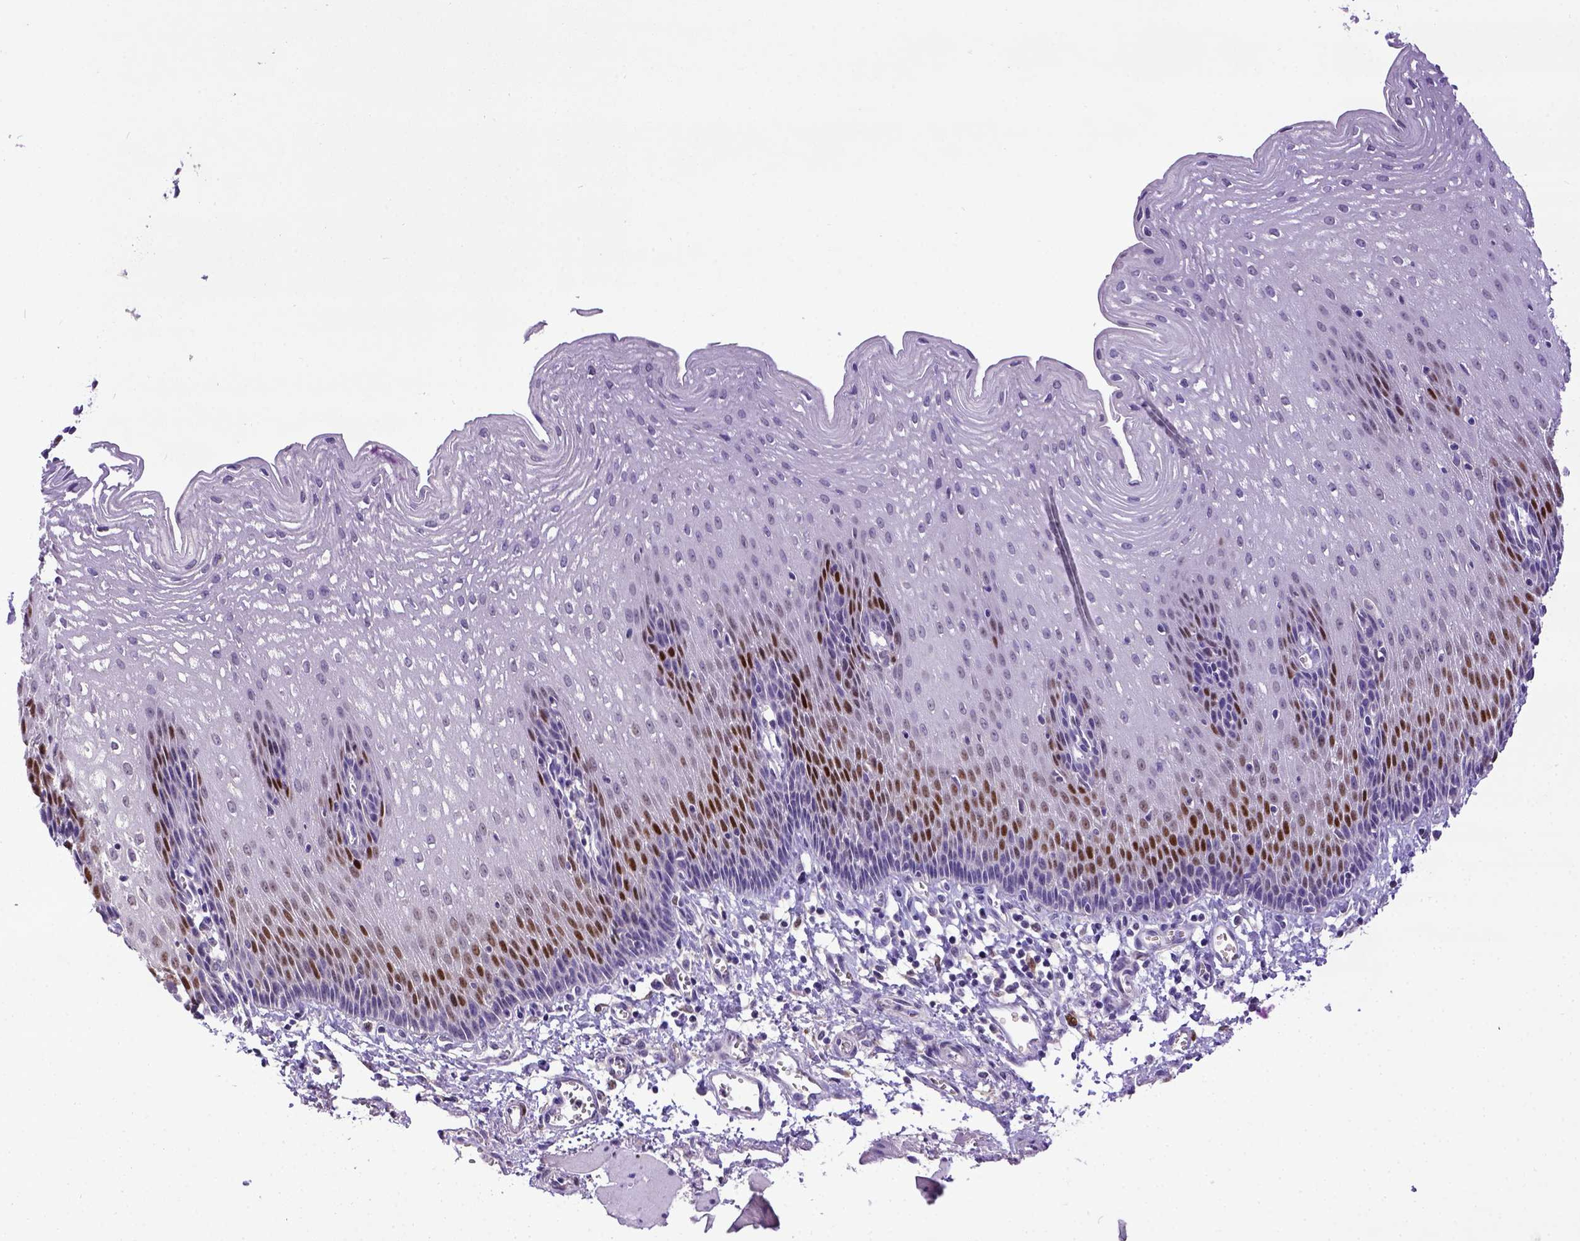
{"staining": {"intensity": "strong", "quantity": "<25%", "location": "nuclear"}, "tissue": "esophagus", "cell_type": "Squamous epithelial cells", "image_type": "normal", "snomed": [{"axis": "morphology", "description": "Normal tissue, NOS"}, {"axis": "topography", "description": "Esophagus"}], "caption": "Immunohistochemistry (IHC) image of normal esophagus: esophagus stained using immunohistochemistry reveals medium levels of strong protein expression localized specifically in the nuclear of squamous epithelial cells, appearing as a nuclear brown color.", "gene": "CDKN1A", "patient": {"sex": "female", "age": 64}}